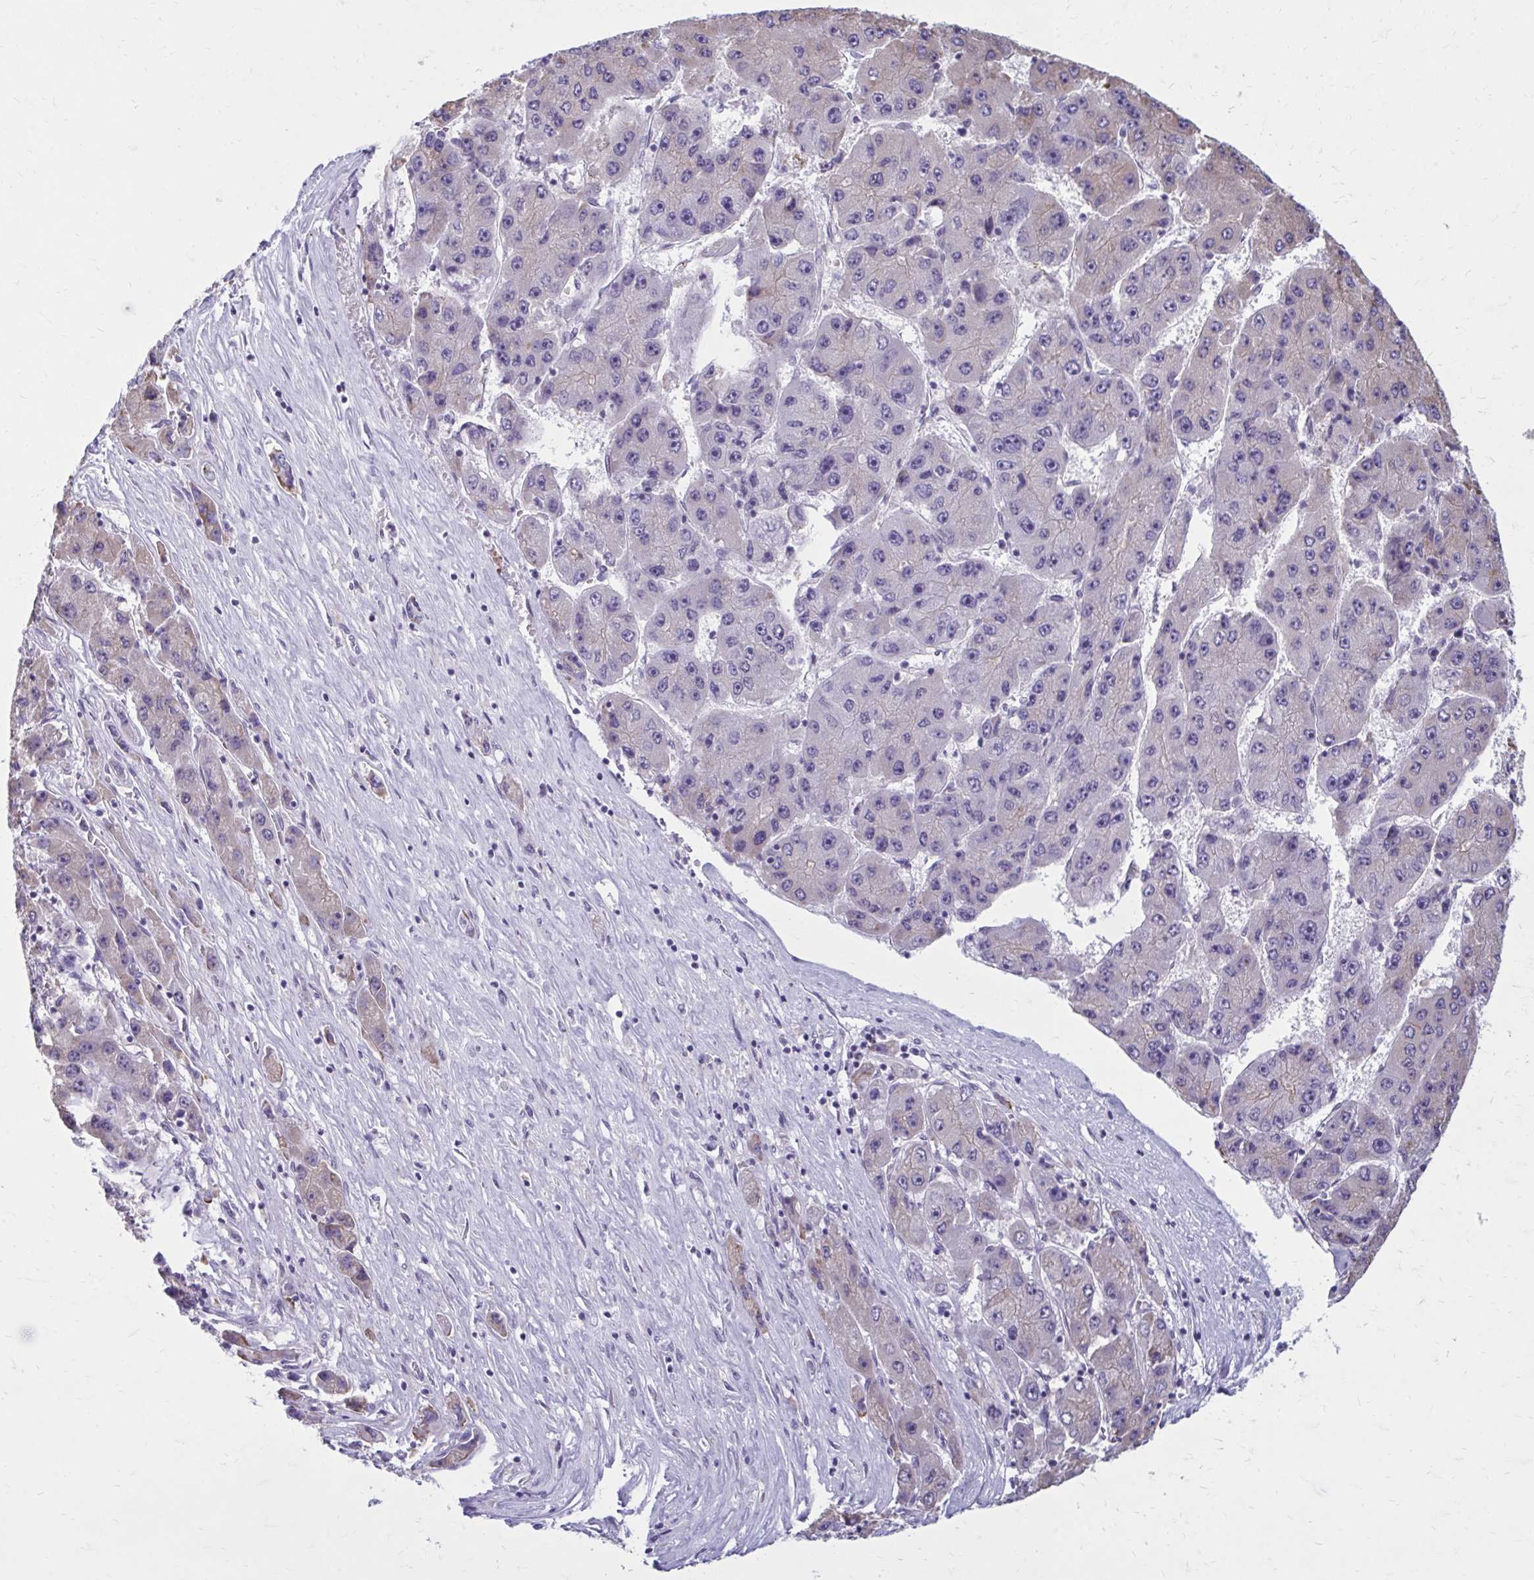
{"staining": {"intensity": "weak", "quantity": "<25%", "location": "cytoplasmic/membranous"}, "tissue": "liver cancer", "cell_type": "Tumor cells", "image_type": "cancer", "snomed": [{"axis": "morphology", "description": "Carcinoma, Hepatocellular, NOS"}, {"axis": "topography", "description": "Liver"}], "caption": "There is no significant positivity in tumor cells of hepatocellular carcinoma (liver).", "gene": "PROSER1", "patient": {"sex": "female", "age": 61}}